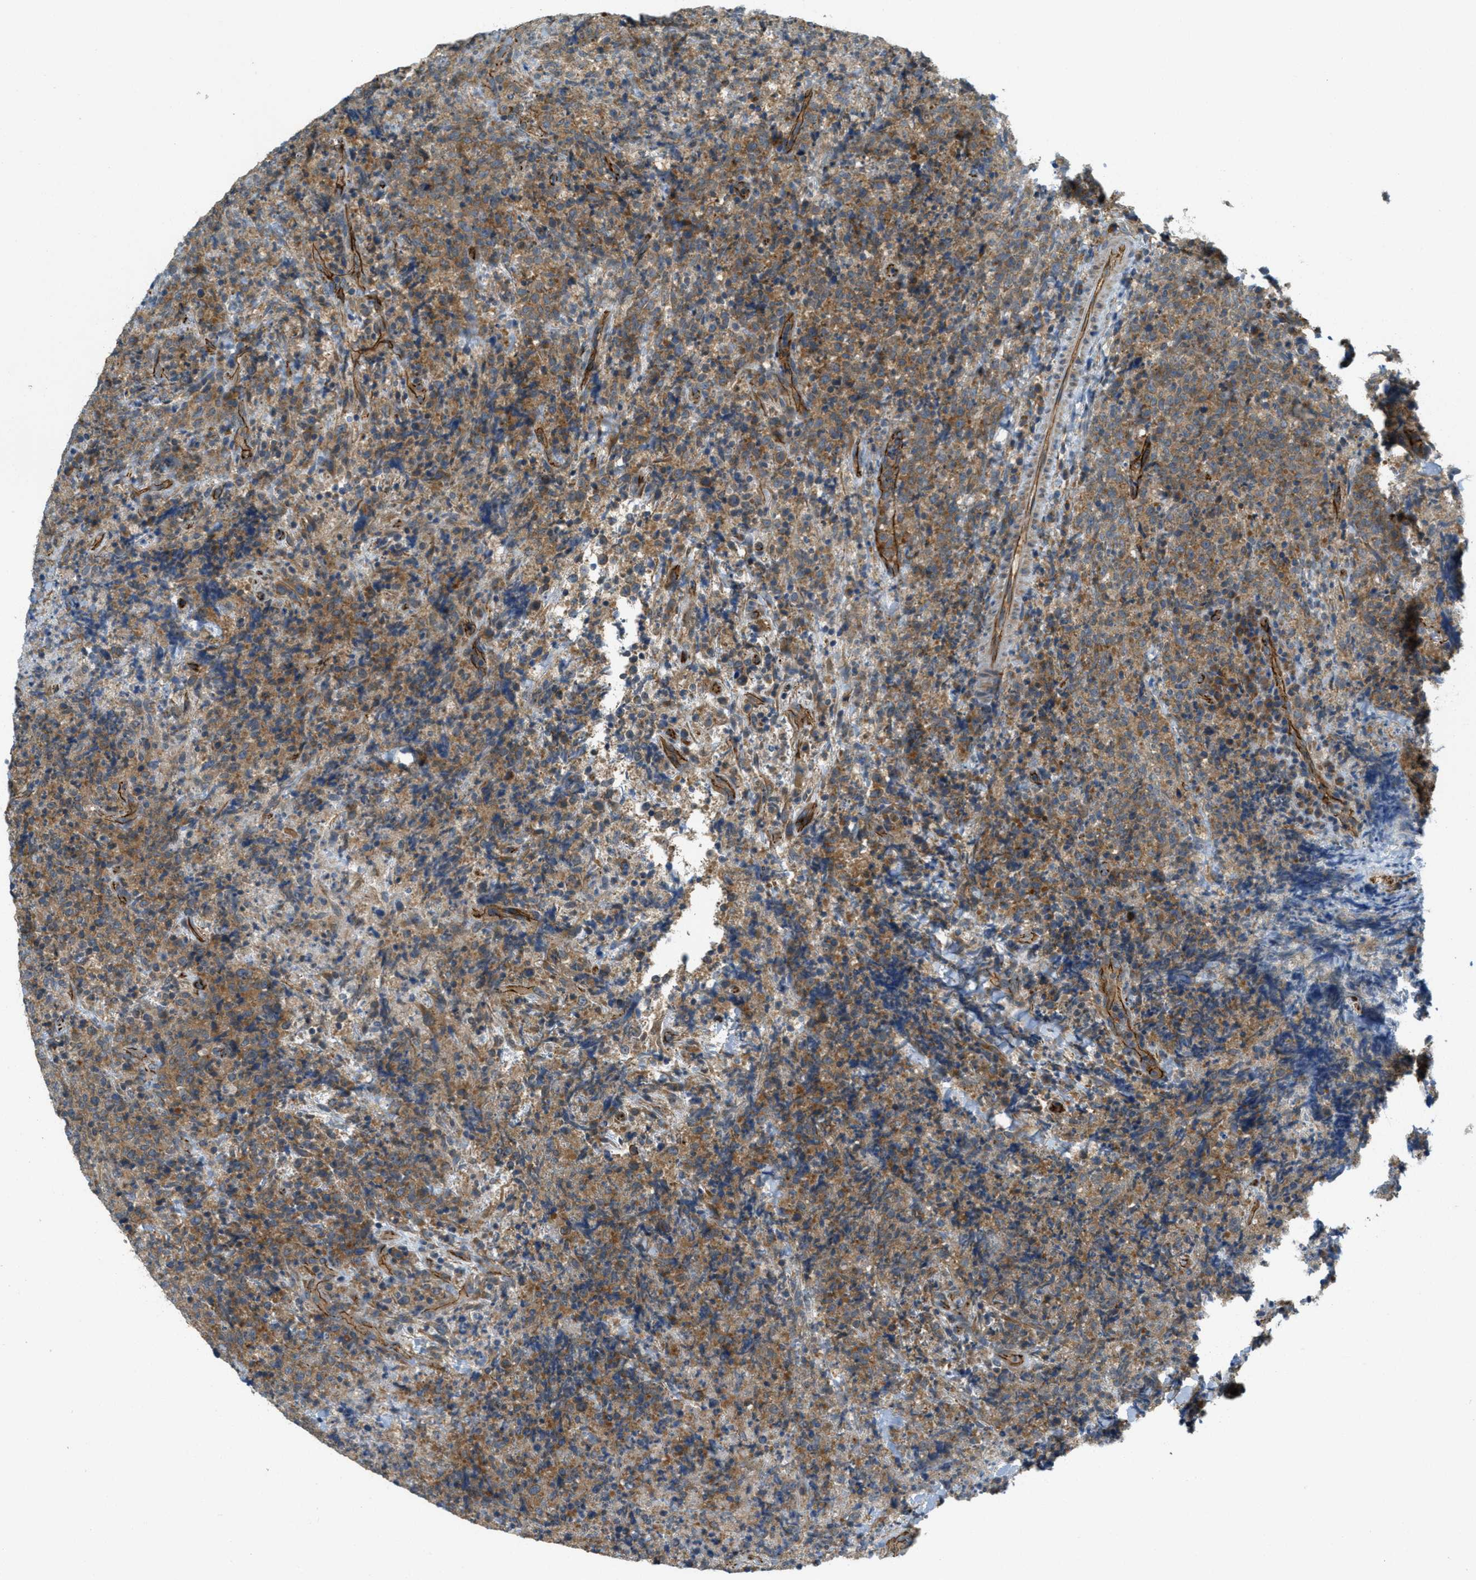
{"staining": {"intensity": "moderate", "quantity": ">75%", "location": "cytoplasmic/membranous"}, "tissue": "lymphoma", "cell_type": "Tumor cells", "image_type": "cancer", "snomed": [{"axis": "morphology", "description": "Malignant lymphoma, non-Hodgkin's type, High grade"}, {"axis": "topography", "description": "Tonsil"}], "caption": "The immunohistochemical stain highlights moderate cytoplasmic/membranous expression in tumor cells of malignant lymphoma, non-Hodgkin's type (high-grade) tissue. (DAB (3,3'-diaminobenzidine) = brown stain, brightfield microscopy at high magnification).", "gene": "JCAD", "patient": {"sex": "female", "age": 36}}